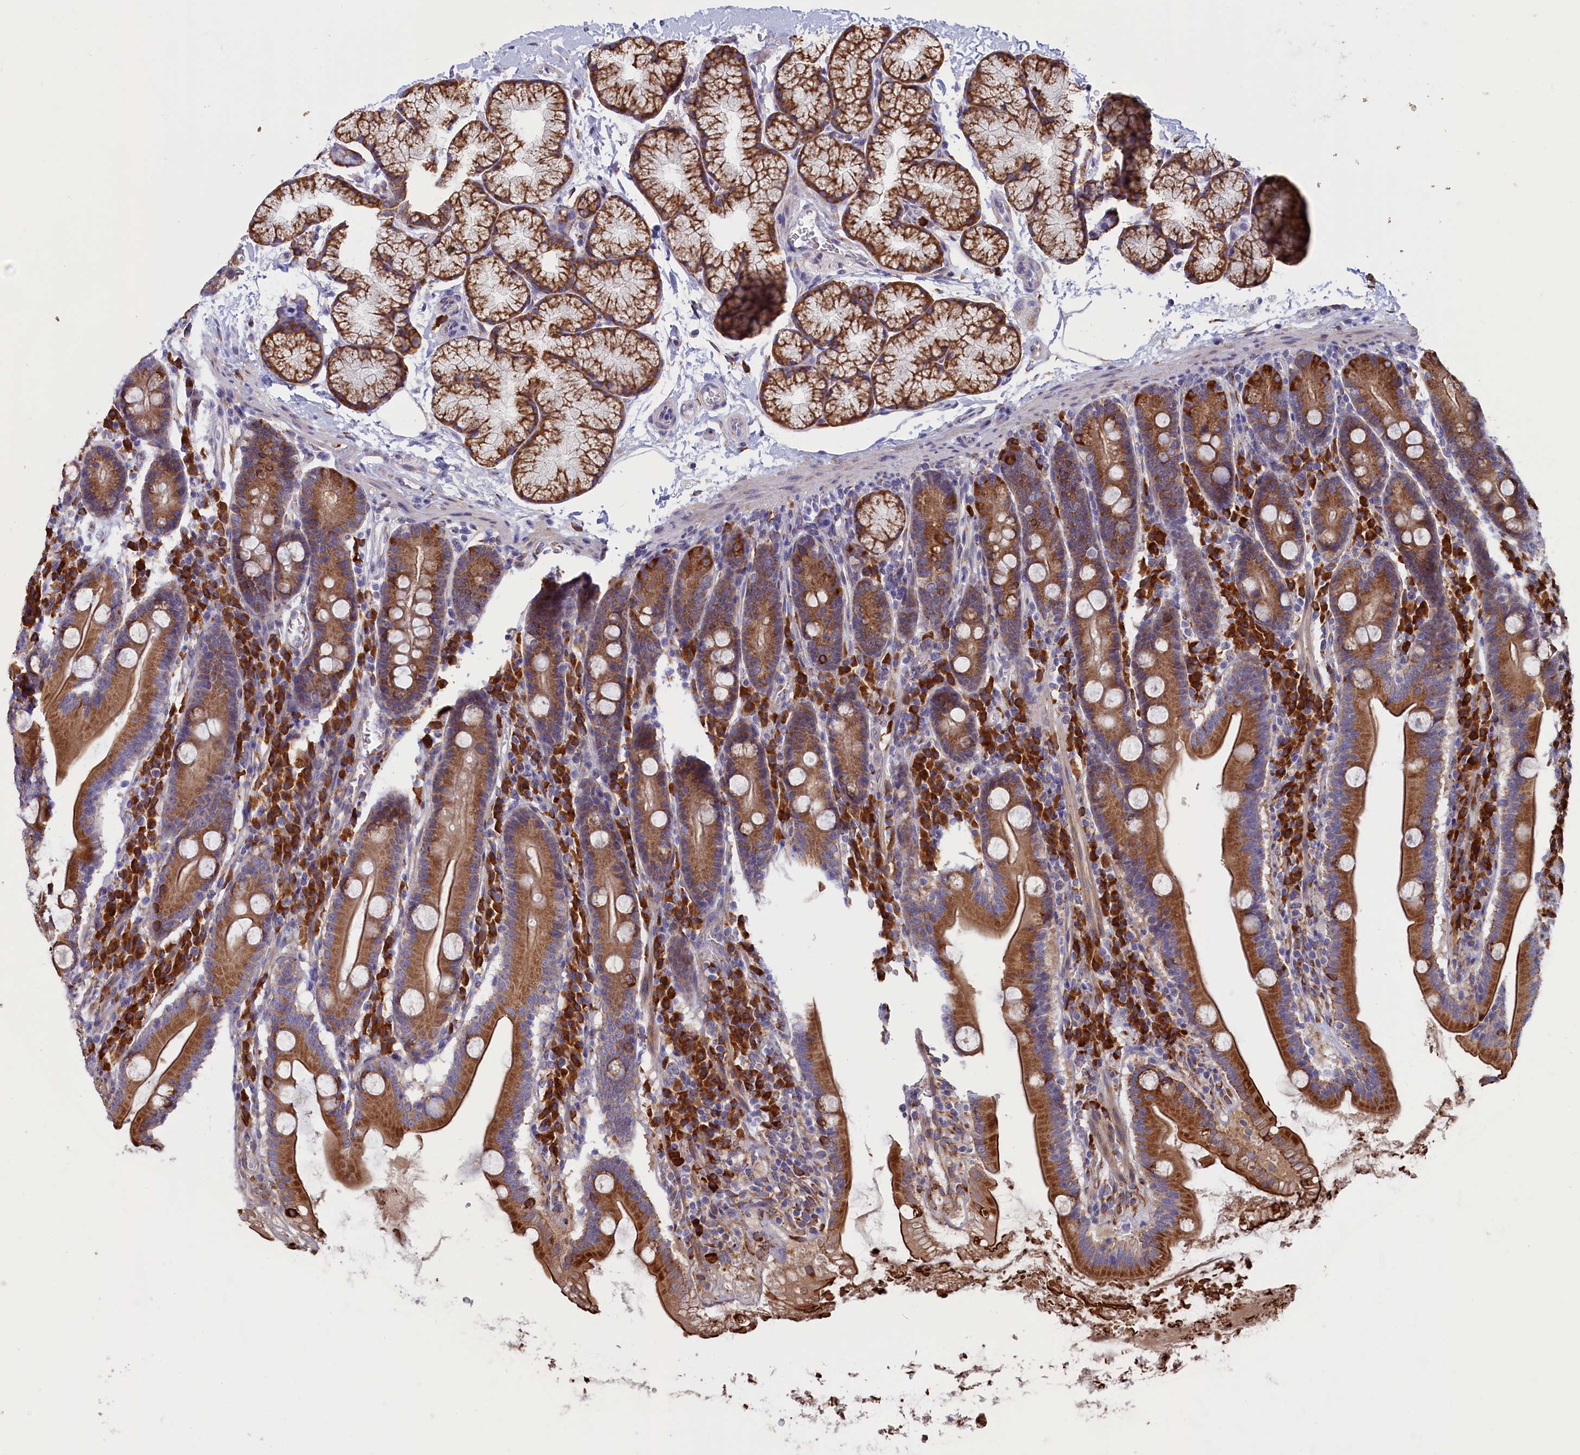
{"staining": {"intensity": "moderate", "quantity": ">75%", "location": "cytoplasmic/membranous"}, "tissue": "duodenum", "cell_type": "Glandular cells", "image_type": "normal", "snomed": [{"axis": "morphology", "description": "Normal tissue, NOS"}, {"axis": "topography", "description": "Duodenum"}], "caption": "About >75% of glandular cells in benign duodenum exhibit moderate cytoplasmic/membranous protein positivity as visualized by brown immunohistochemical staining.", "gene": "CCDC68", "patient": {"sex": "male", "age": 35}}